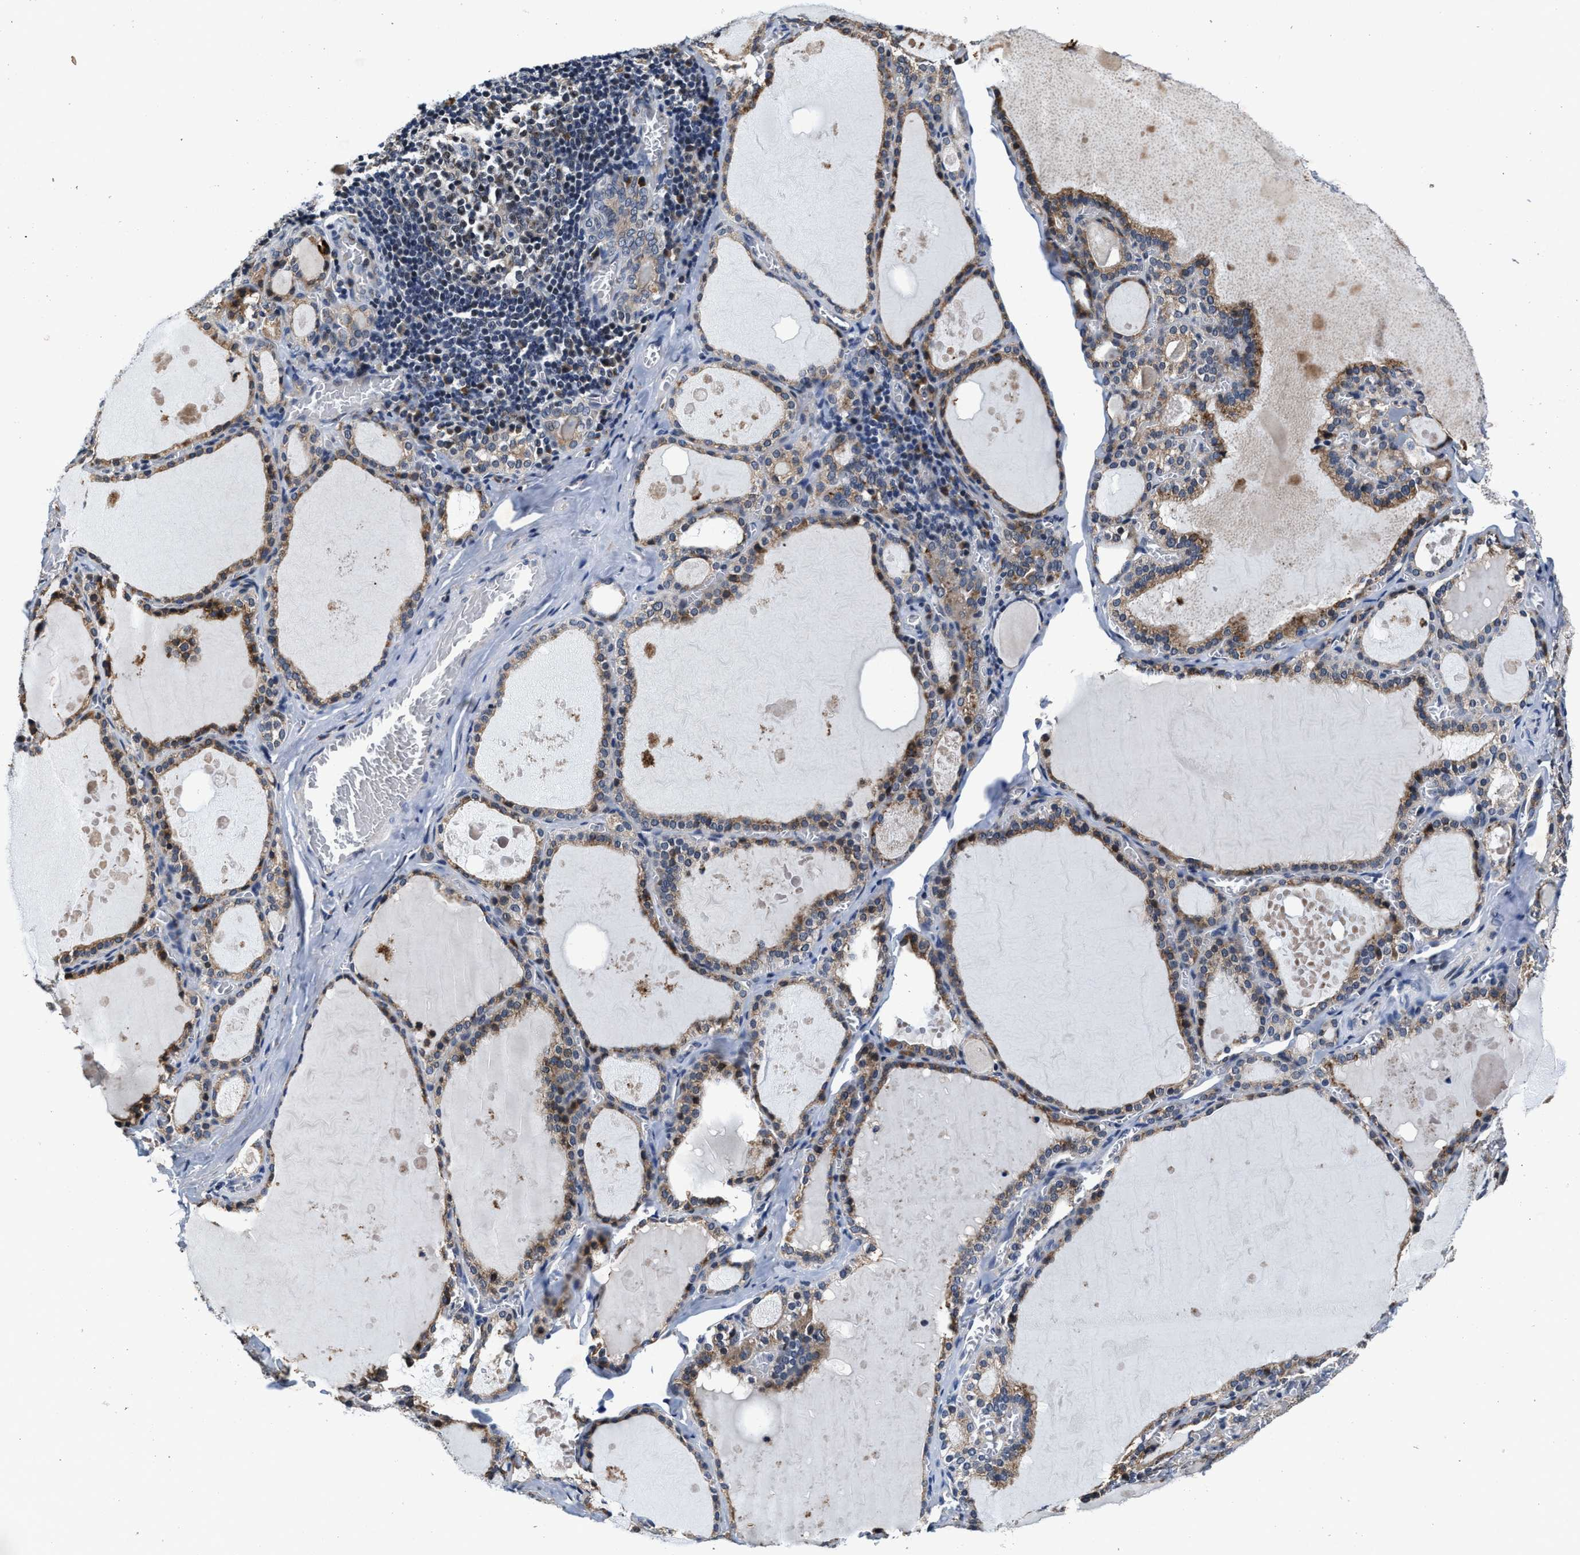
{"staining": {"intensity": "moderate", "quantity": ">75%", "location": "cytoplasmic/membranous"}, "tissue": "thyroid gland", "cell_type": "Glandular cells", "image_type": "normal", "snomed": [{"axis": "morphology", "description": "Normal tissue, NOS"}, {"axis": "topography", "description": "Thyroid gland"}], "caption": "Thyroid gland stained with DAB immunohistochemistry (IHC) reveals medium levels of moderate cytoplasmic/membranous positivity in approximately >75% of glandular cells. The protein of interest is stained brown, and the nuclei are stained in blue (DAB IHC with brightfield microscopy, high magnification).", "gene": "TMEM53", "patient": {"sex": "male", "age": 56}}